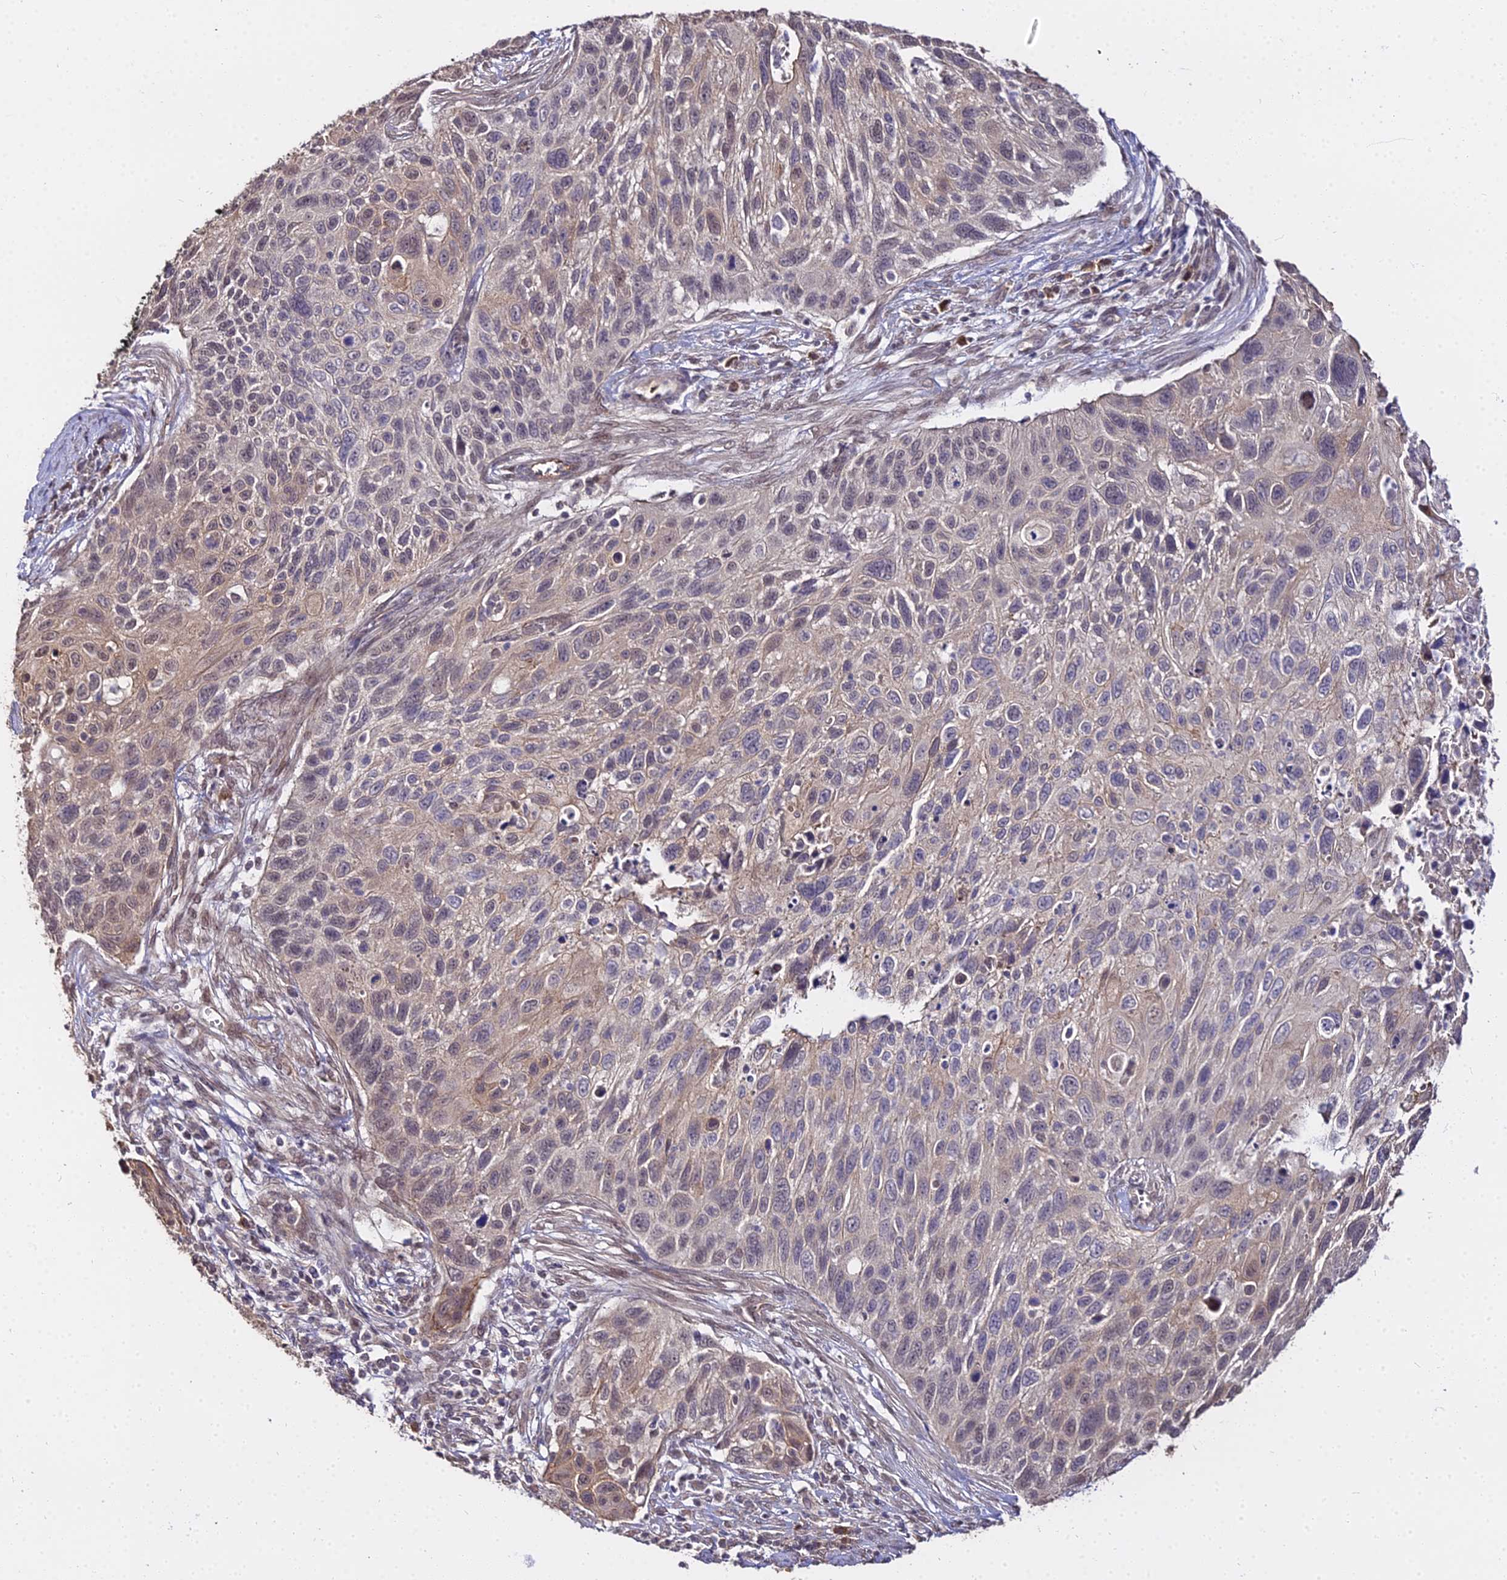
{"staining": {"intensity": "weak", "quantity": "<25%", "location": "cytoplasmic/membranous"}, "tissue": "cervical cancer", "cell_type": "Tumor cells", "image_type": "cancer", "snomed": [{"axis": "morphology", "description": "Squamous cell carcinoma, NOS"}, {"axis": "topography", "description": "Cervix"}], "caption": "DAB (3,3'-diaminobenzidine) immunohistochemical staining of human squamous cell carcinoma (cervical) exhibits no significant expression in tumor cells. (IHC, brightfield microscopy, high magnification).", "gene": "ZDBF2", "patient": {"sex": "female", "age": 70}}